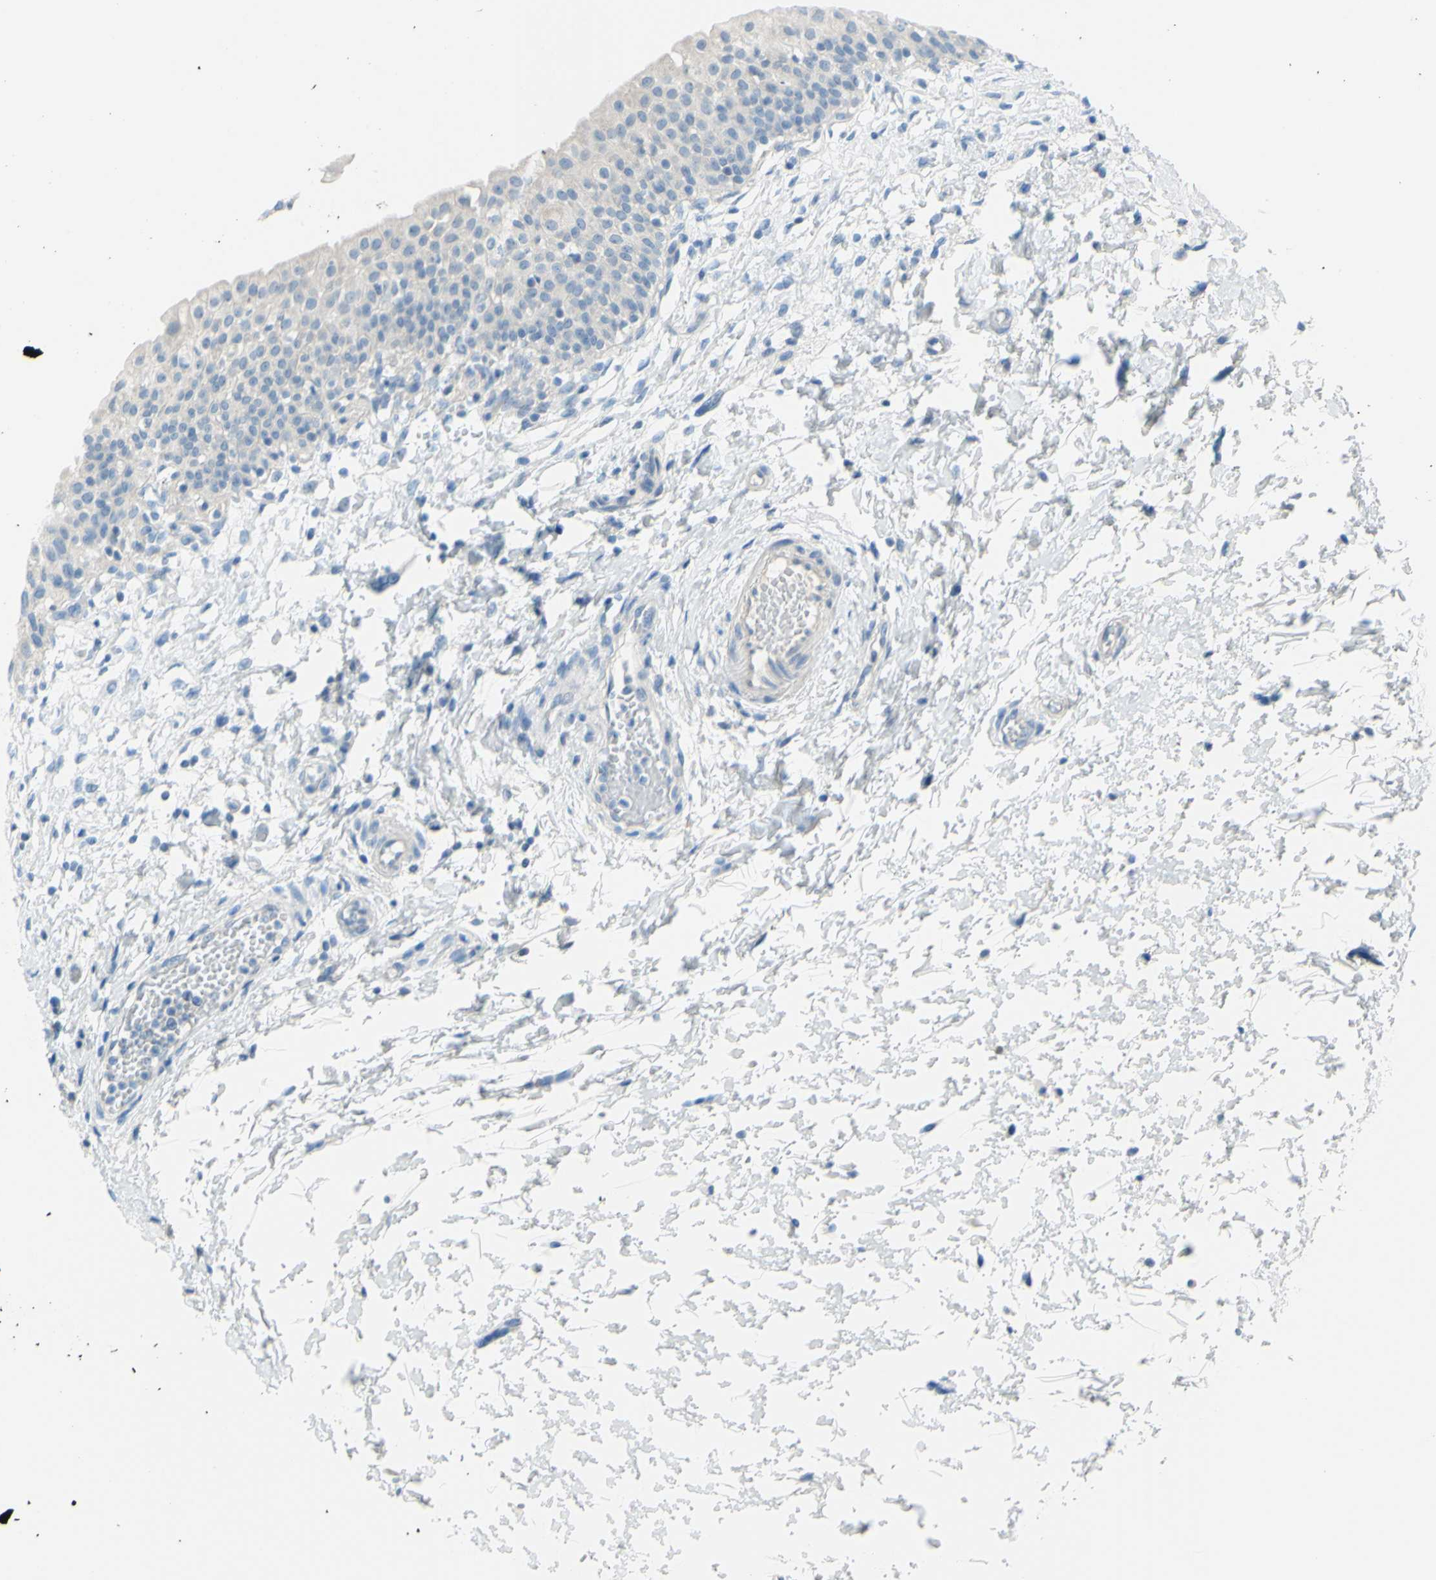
{"staining": {"intensity": "negative", "quantity": "none", "location": "none"}, "tissue": "urinary bladder", "cell_type": "Urothelial cells", "image_type": "normal", "snomed": [{"axis": "morphology", "description": "Normal tissue, NOS"}, {"axis": "topography", "description": "Urinary bladder"}], "caption": "Photomicrograph shows no significant protein staining in urothelial cells of benign urinary bladder.", "gene": "SLC1A2", "patient": {"sex": "male", "age": 55}}